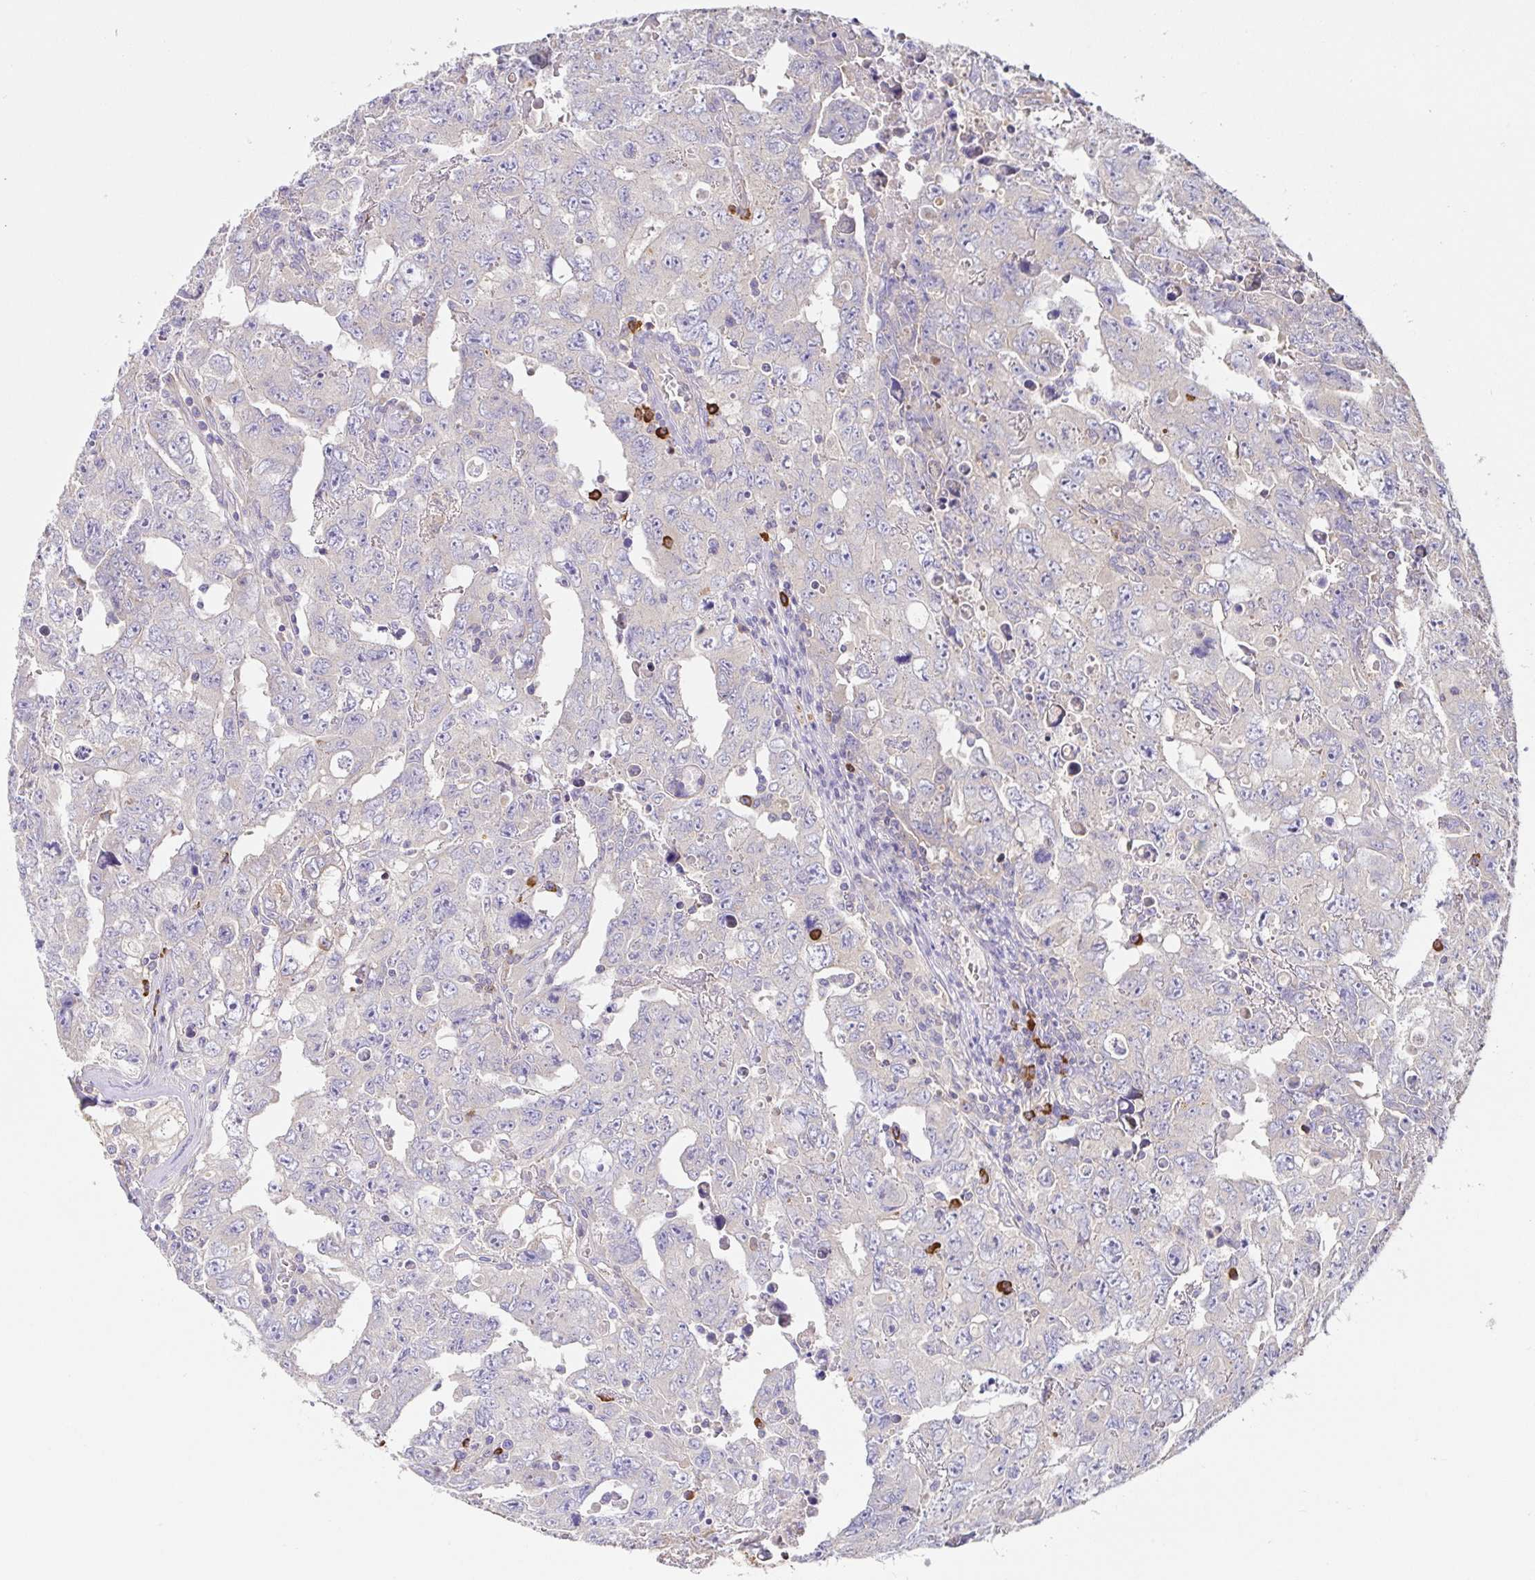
{"staining": {"intensity": "negative", "quantity": "none", "location": "none"}, "tissue": "testis cancer", "cell_type": "Tumor cells", "image_type": "cancer", "snomed": [{"axis": "morphology", "description": "Carcinoma, Embryonal, NOS"}, {"axis": "topography", "description": "Testis"}], "caption": "Immunohistochemistry (IHC) image of testis cancer stained for a protein (brown), which shows no expression in tumor cells.", "gene": "HAGH", "patient": {"sex": "male", "age": 24}}